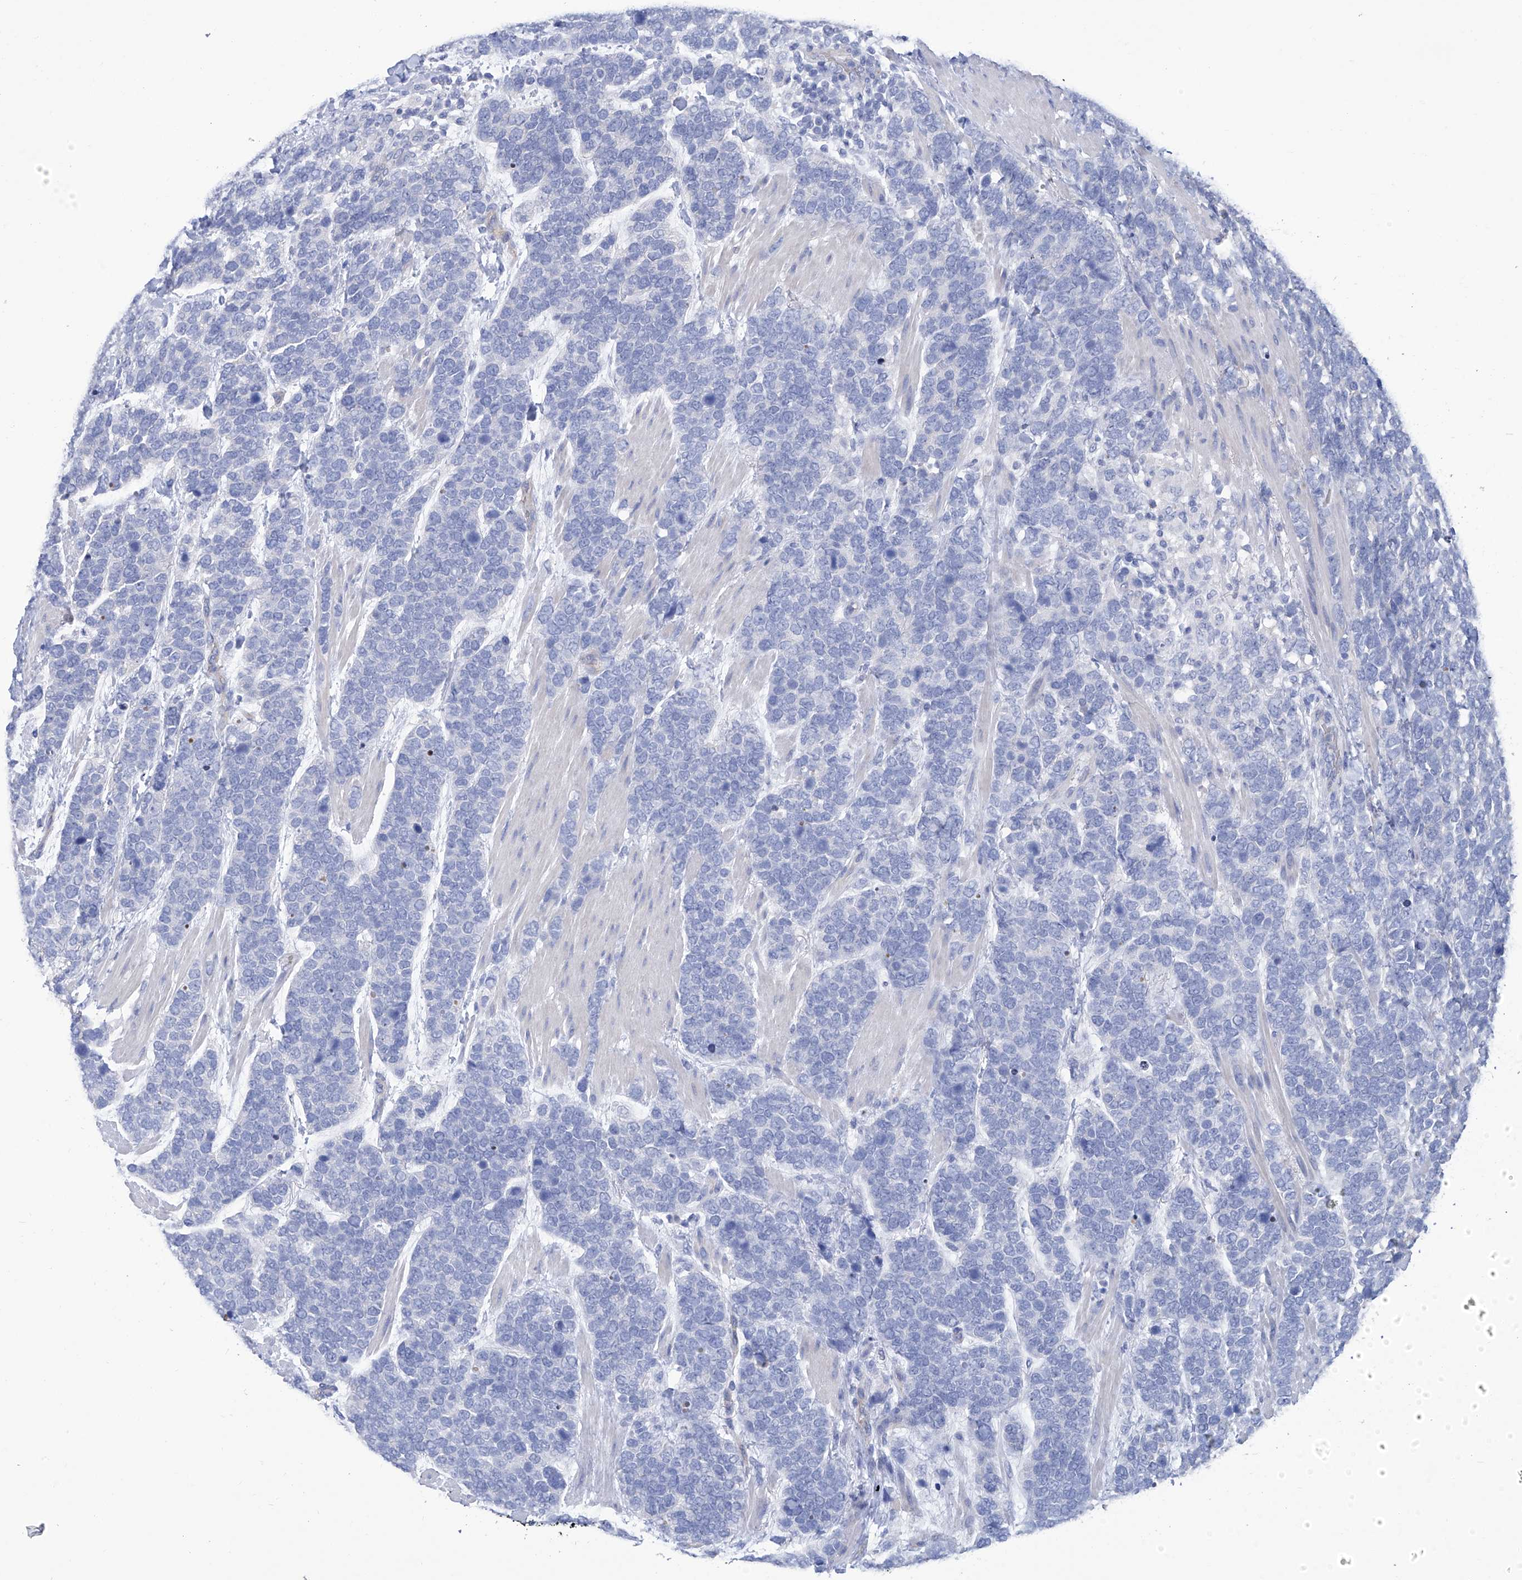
{"staining": {"intensity": "negative", "quantity": "none", "location": "none"}, "tissue": "urothelial cancer", "cell_type": "Tumor cells", "image_type": "cancer", "snomed": [{"axis": "morphology", "description": "Urothelial carcinoma, High grade"}, {"axis": "topography", "description": "Urinary bladder"}], "caption": "This is an immunohistochemistry photomicrograph of urothelial cancer. There is no expression in tumor cells.", "gene": "SMS", "patient": {"sex": "female", "age": 82}}